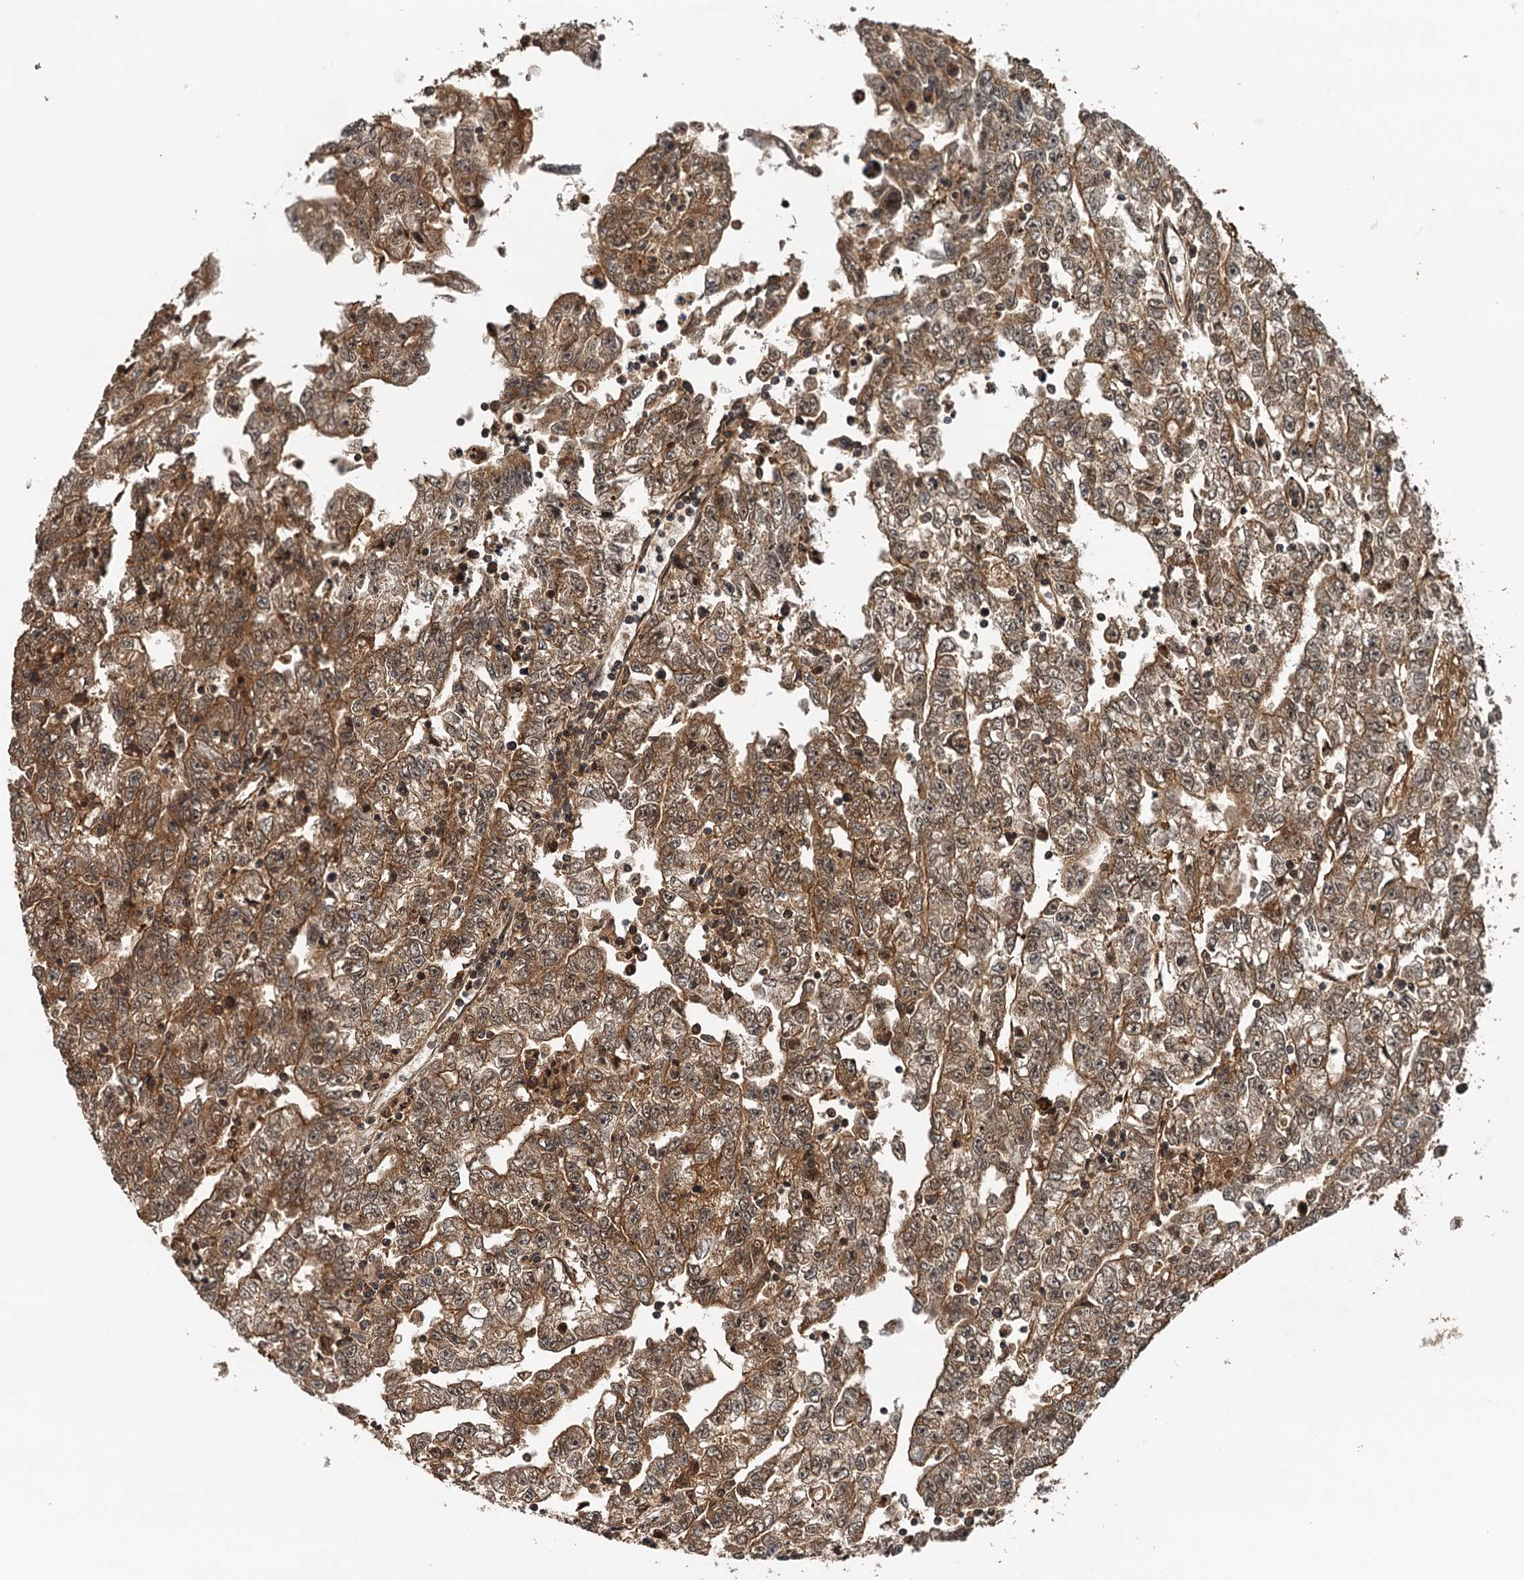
{"staining": {"intensity": "moderate", "quantity": ">75%", "location": "cytoplasmic/membranous,nuclear"}, "tissue": "testis cancer", "cell_type": "Tumor cells", "image_type": "cancer", "snomed": [{"axis": "morphology", "description": "Carcinoma, Embryonal, NOS"}, {"axis": "topography", "description": "Testis"}], "caption": "IHC of human testis cancer displays medium levels of moderate cytoplasmic/membranous and nuclear expression in about >75% of tumor cells. (IHC, brightfield microscopy, high magnification).", "gene": "STUB1", "patient": {"sex": "male", "age": 25}}